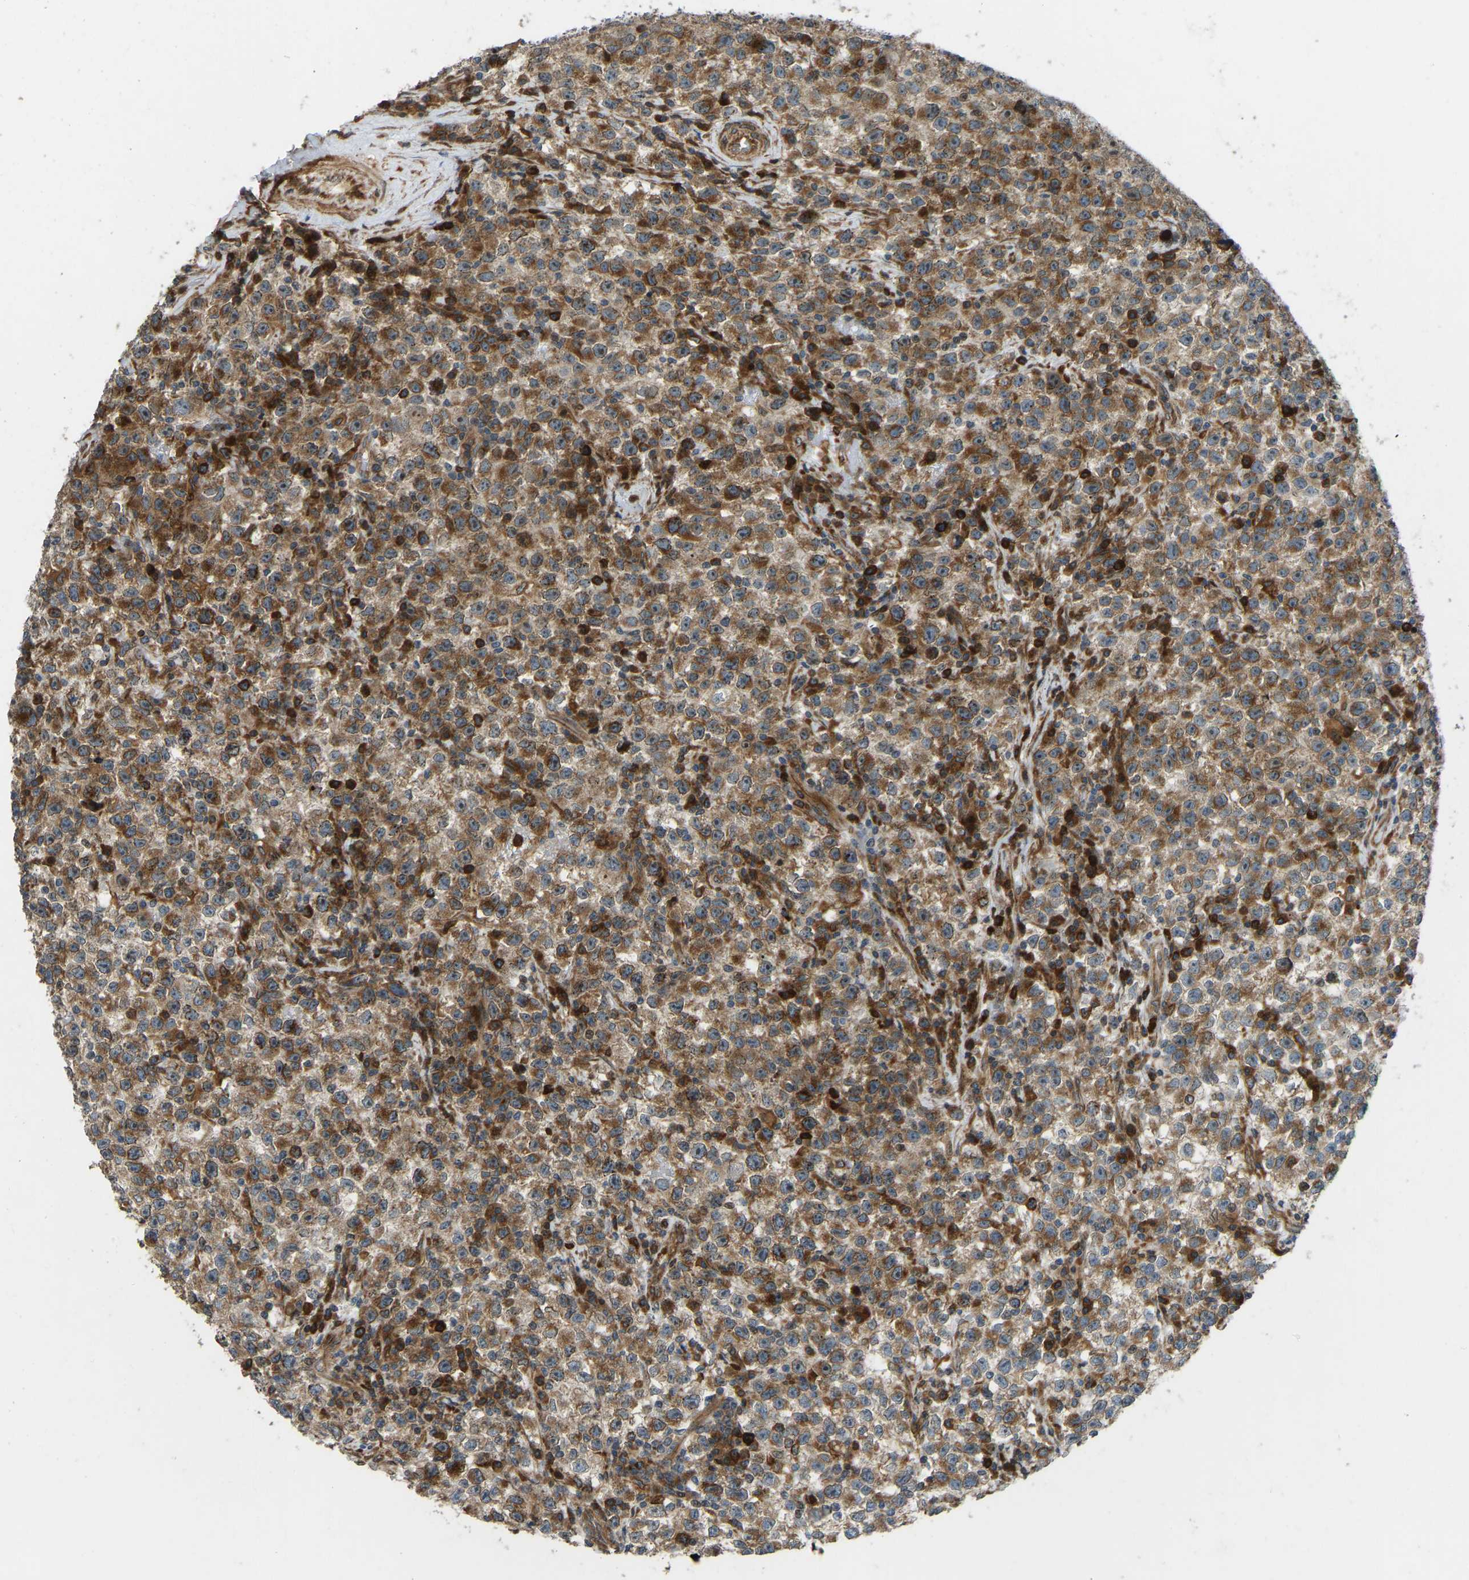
{"staining": {"intensity": "moderate", "quantity": ">75%", "location": "cytoplasmic/membranous"}, "tissue": "testis cancer", "cell_type": "Tumor cells", "image_type": "cancer", "snomed": [{"axis": "morphology", "description": "Seminoma, NOS"}, {"axis": "topography", "description": "Testis"}], "caption": "A photomicrograph of human testis cancer (seminoma) stained for a protein reveals moderate cytoplasmic/membranous brown staining in tumor cells.", "gene": "OS9", "patient": {"sex": "male", "age": 22}}